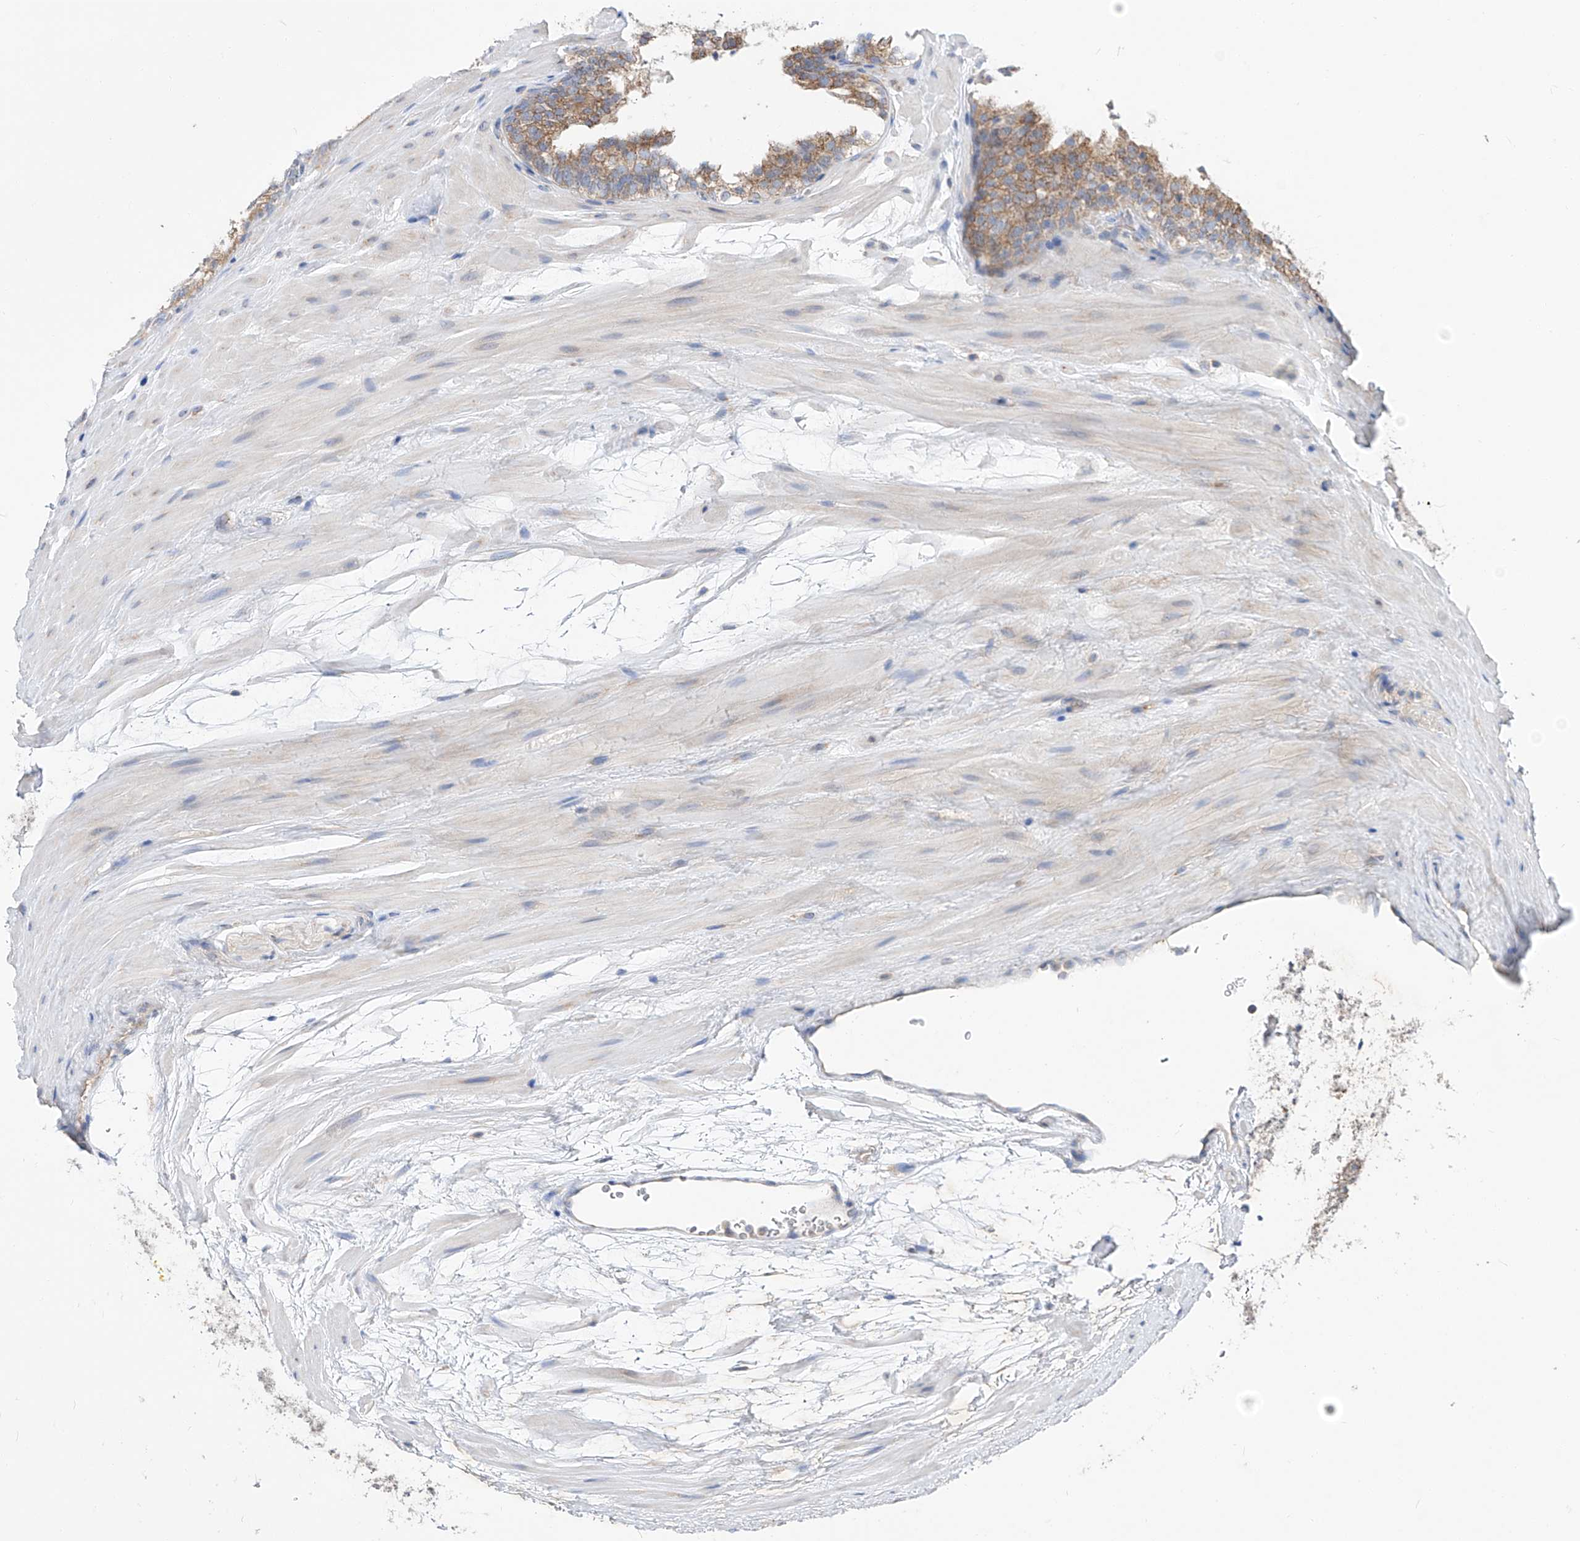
{"staining": {"intensity": "moderate", "quantity": "25%-75%", "location": "cytoplasmic/membranous"}, "tissue": "prostate cancer", "cell_type": "Tumor cells", "image_type": "cancer", "snomed": [{"axis": "morphology", "description": "Adenocarcinoma, High grade"}, {"axis": "topography", "description": "Prostate"}], "caption": "Approximately 25%-75% of tumor cells in prostate cancer (high-grade adenocarcinoma) show moderate cytoplasmic/membranous protein positivity as visualized by brown immunohistochemical staining.", "gene": "UFL1", "patient": {"sex": "male", "age": 56}}